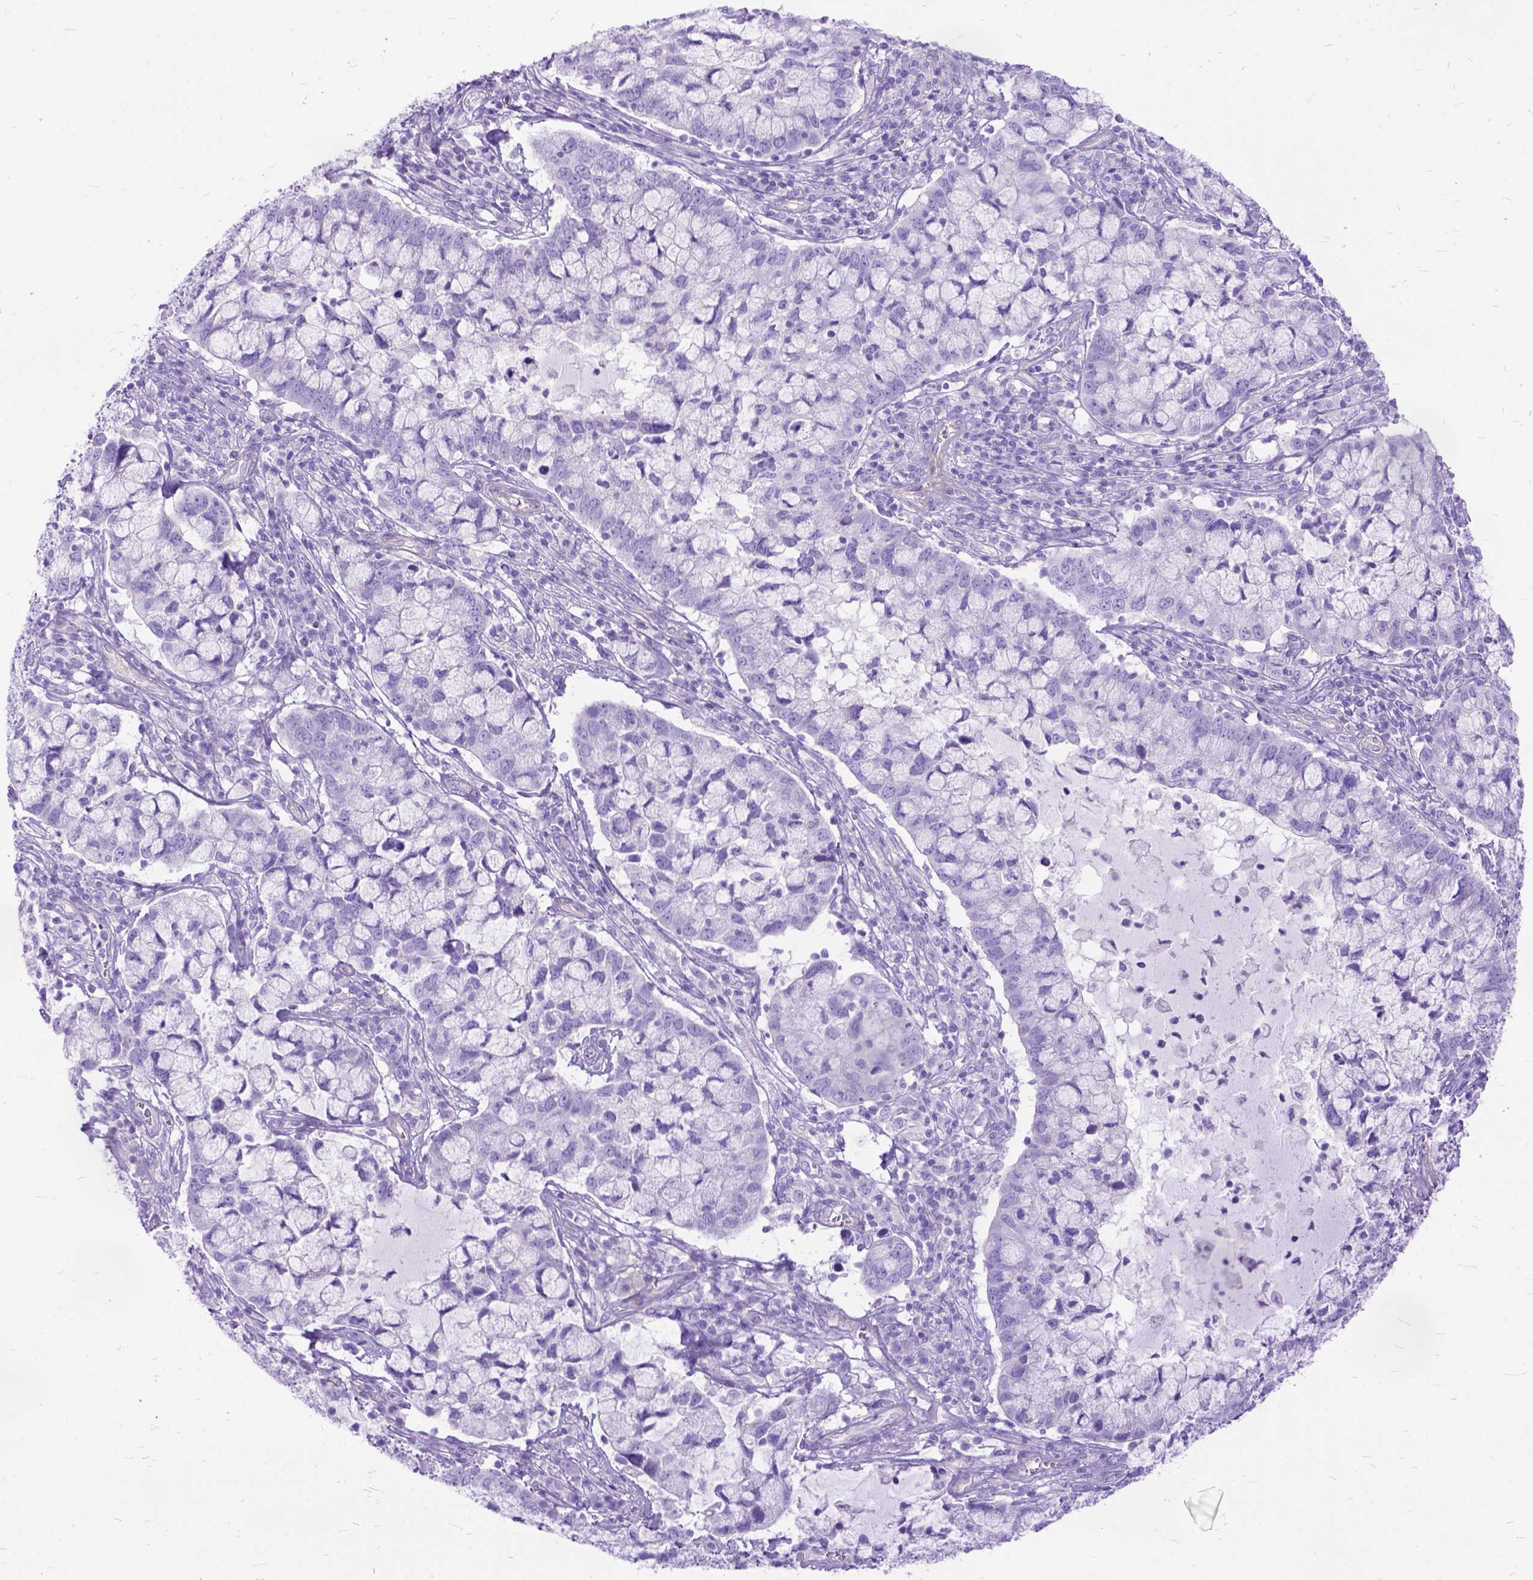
{"staining": {"intensity": "negative", "quantity": "none", "location": "none"}, "tissue": "cervical cancer", "cell_type": "Tumor cells", "image_type": "cancer", "snomed": [{"axis": "morphology", "description": "Adenocarcinoma, NOS"}, {"axis": "topography", "description": "Cervix"}], "caption": "Immunohistochemistry histopathology image of neoplastic tissue: cervical cancer (adenocarcinoma) stained with DAB demonstrates no significant protein expression in tumor cells.", "gene": "ARL9", "patient": {"sex": "female", "age": 40}}